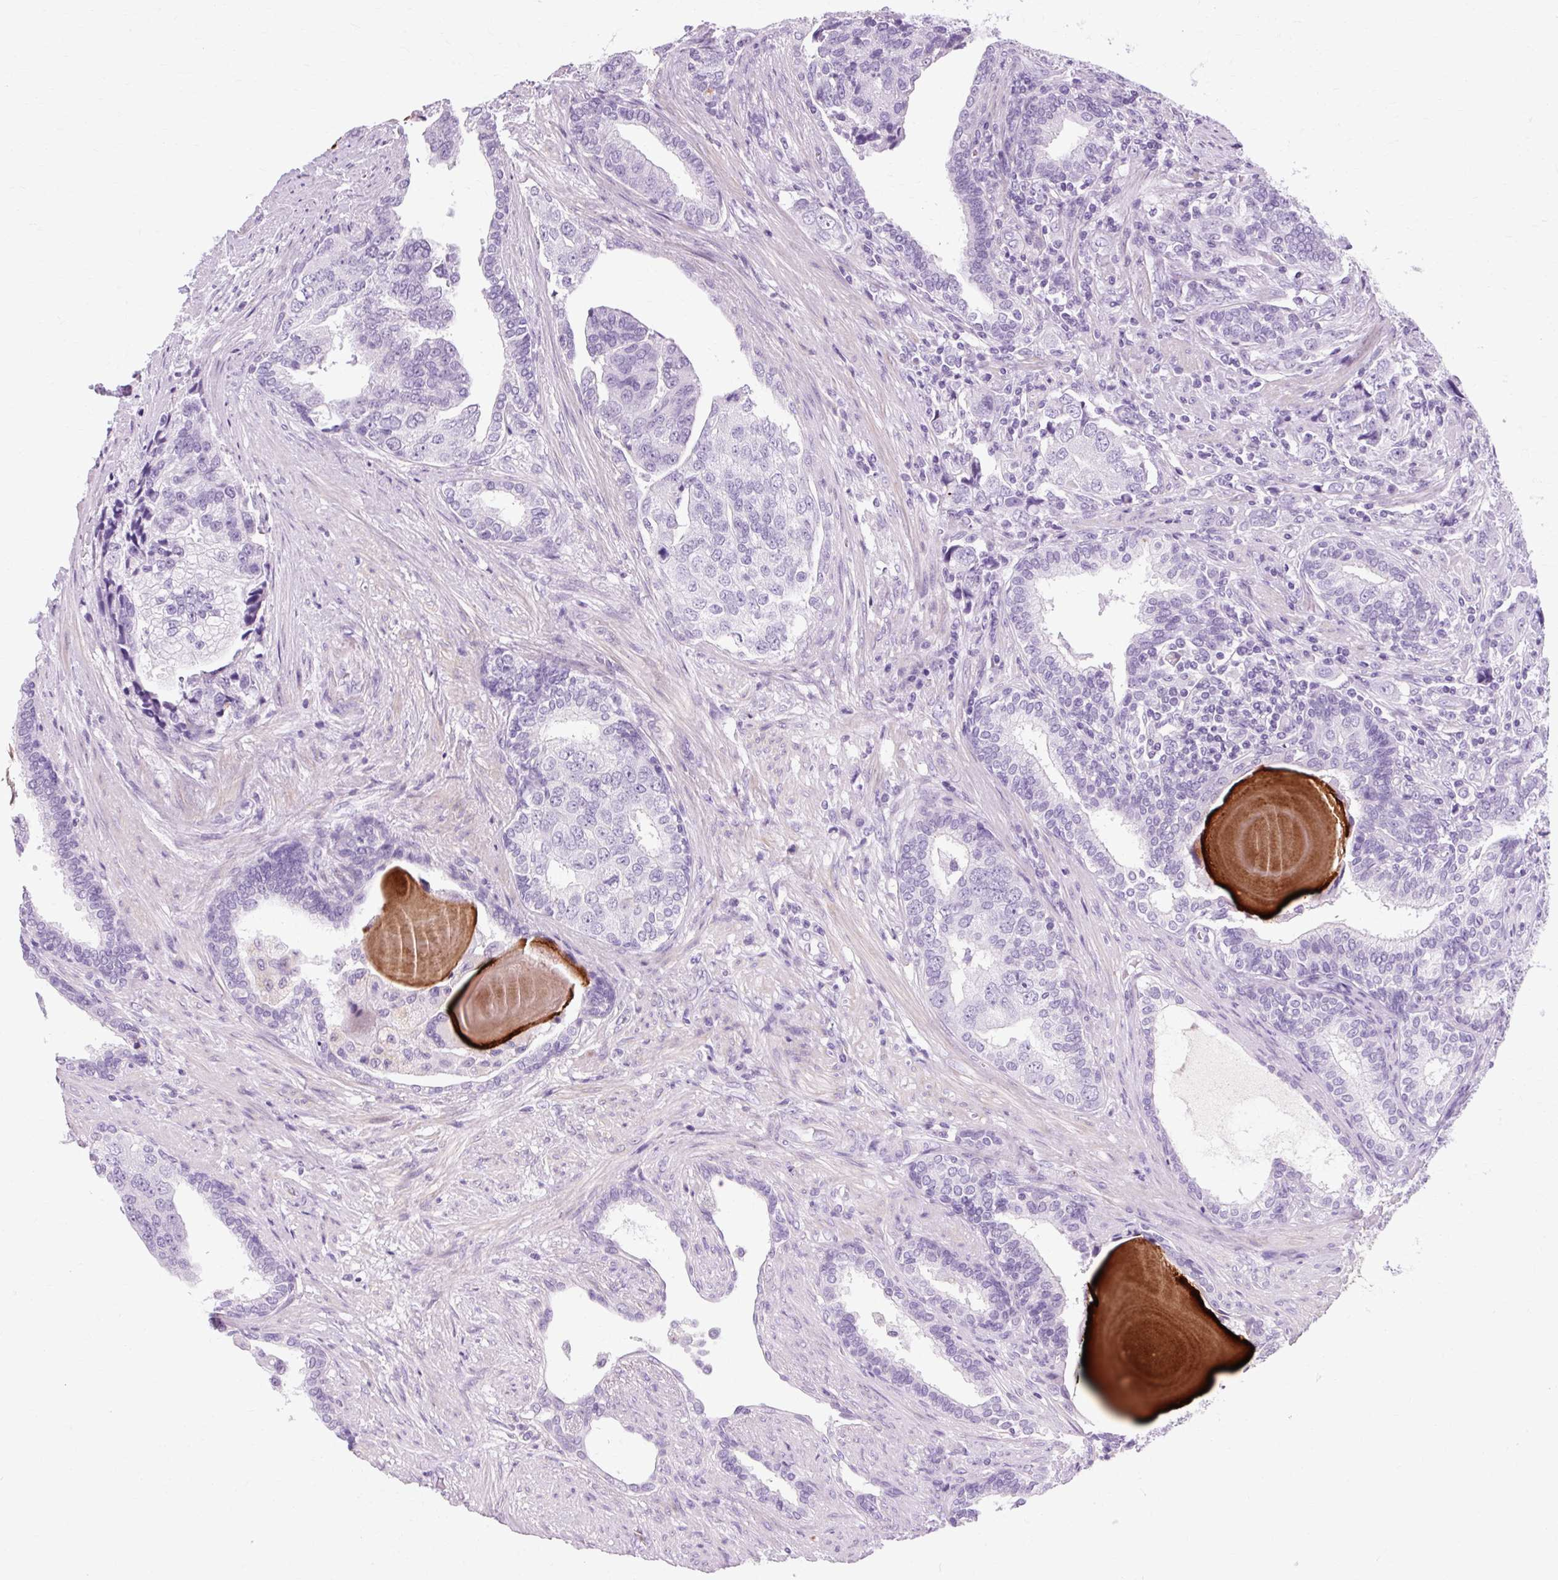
{"staining": {"intensity": "negative", "quantity": "none", "location": "none"}, "tissue": "prostate cancer", "cell_type": "Tumor cells", "image_type": "cancer", "snomed": [{"axis": "morphology", "description": "Adenocarcinoma, High grade"}, {"axis": "topography", "description": "Prostate"}], "caption": "Tumor cells are negative for protein expression in human prostate cancer.", "gene": "OOEP", "patient": {"sex": "male", "age": 68}}